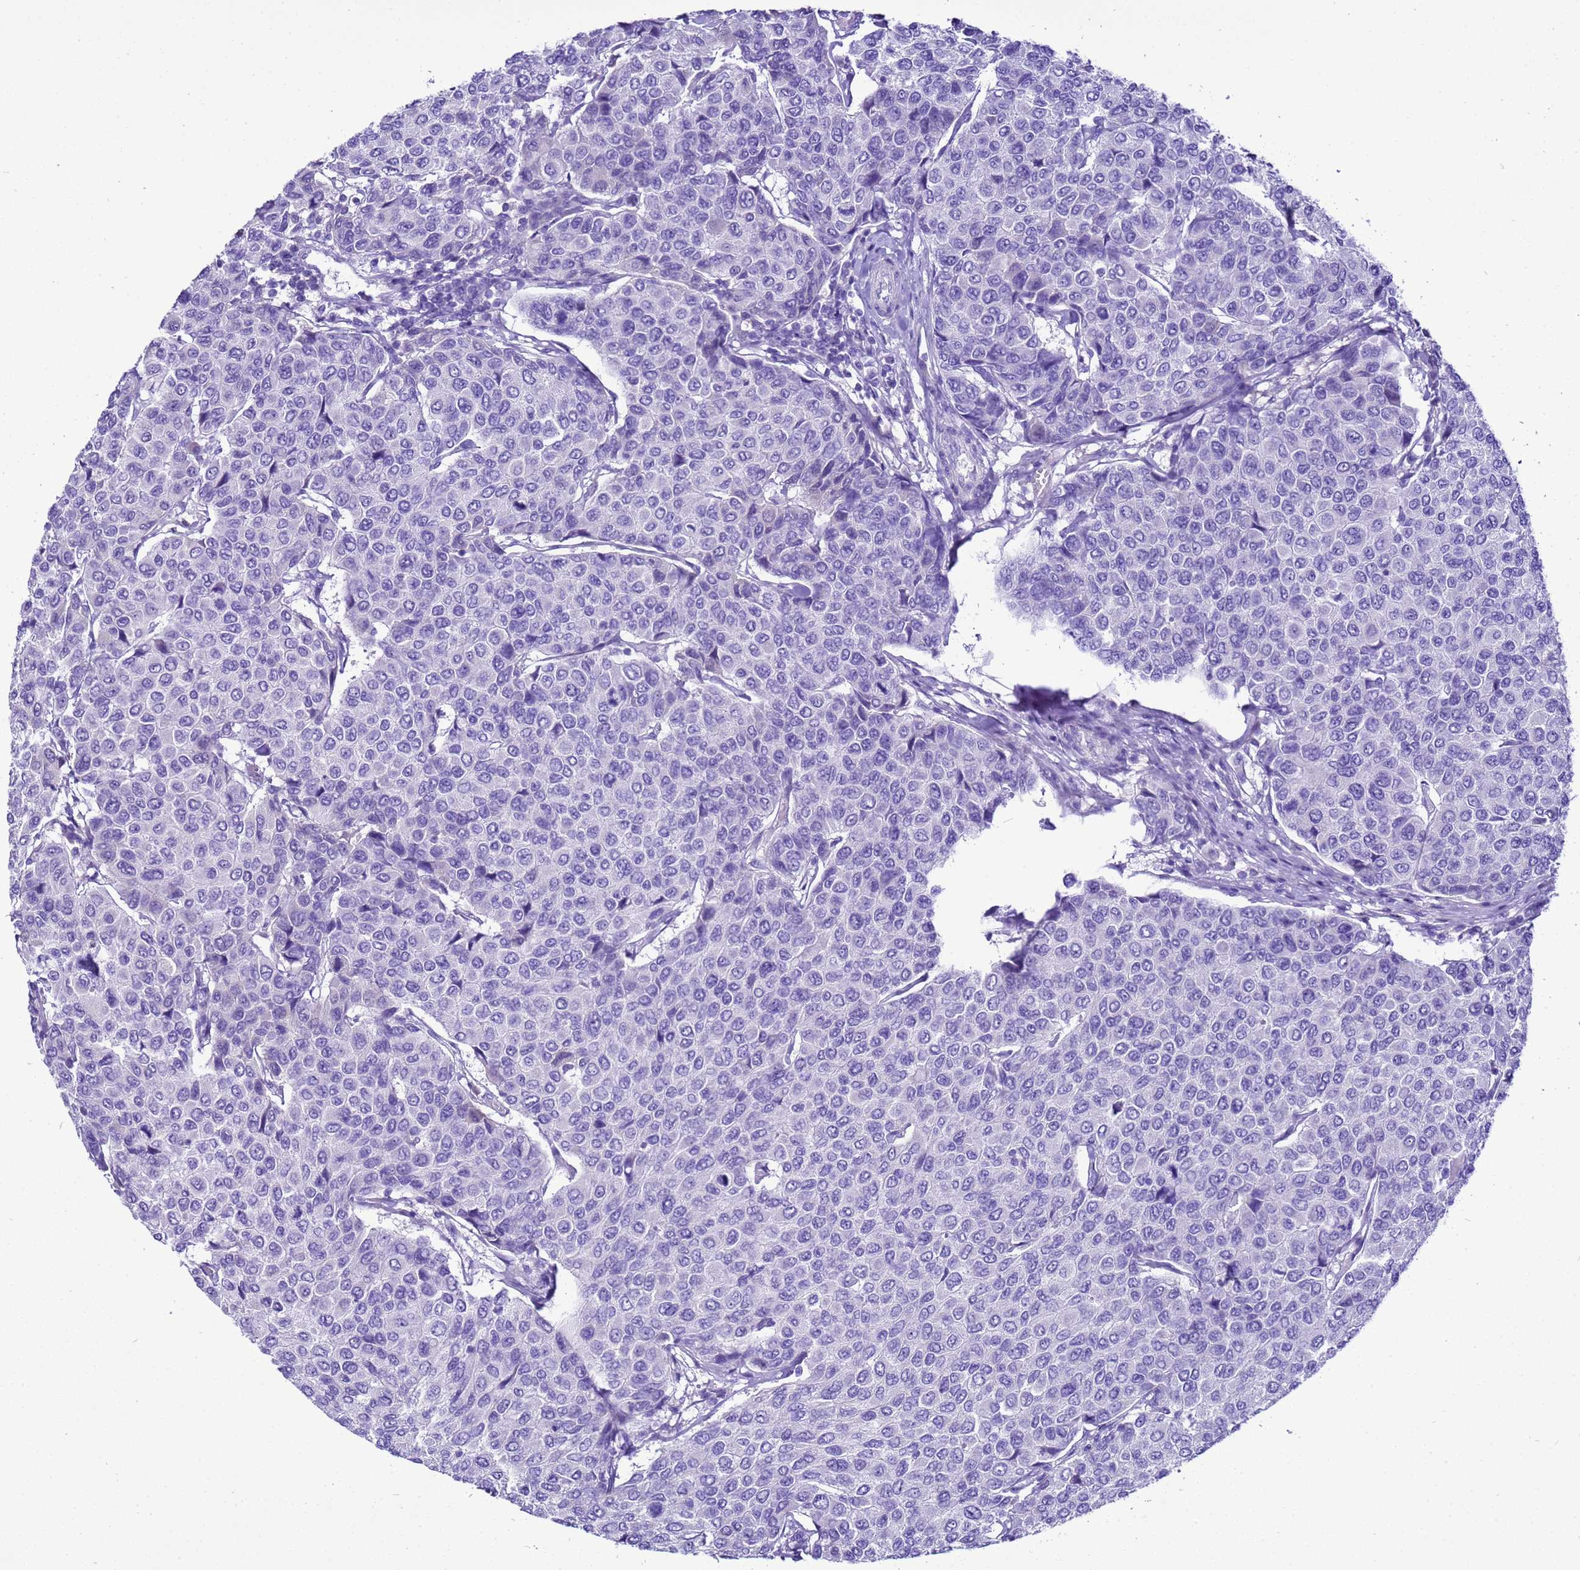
{"staining": {"intensity": "negative", "quantity": "none", "location": "none"}, "tissue": "breast cancer", "cell_type": "Tumor cells", "image_type": "cancer", "snomed": [{"axis": "morphology", "description": "Duct carcinoma"}, {"axis": "topography", "description": "Breast"}], "caption": "IHC image of neoplastic tissue: human breast cancer (invasive ductal carcinoma) stained with DAB (3,3'-diaminobenzidine) displays no significant protein positivity in tumor cells.", "gene": "BEST2", "patient": {"sex": "female", "age": 55}}